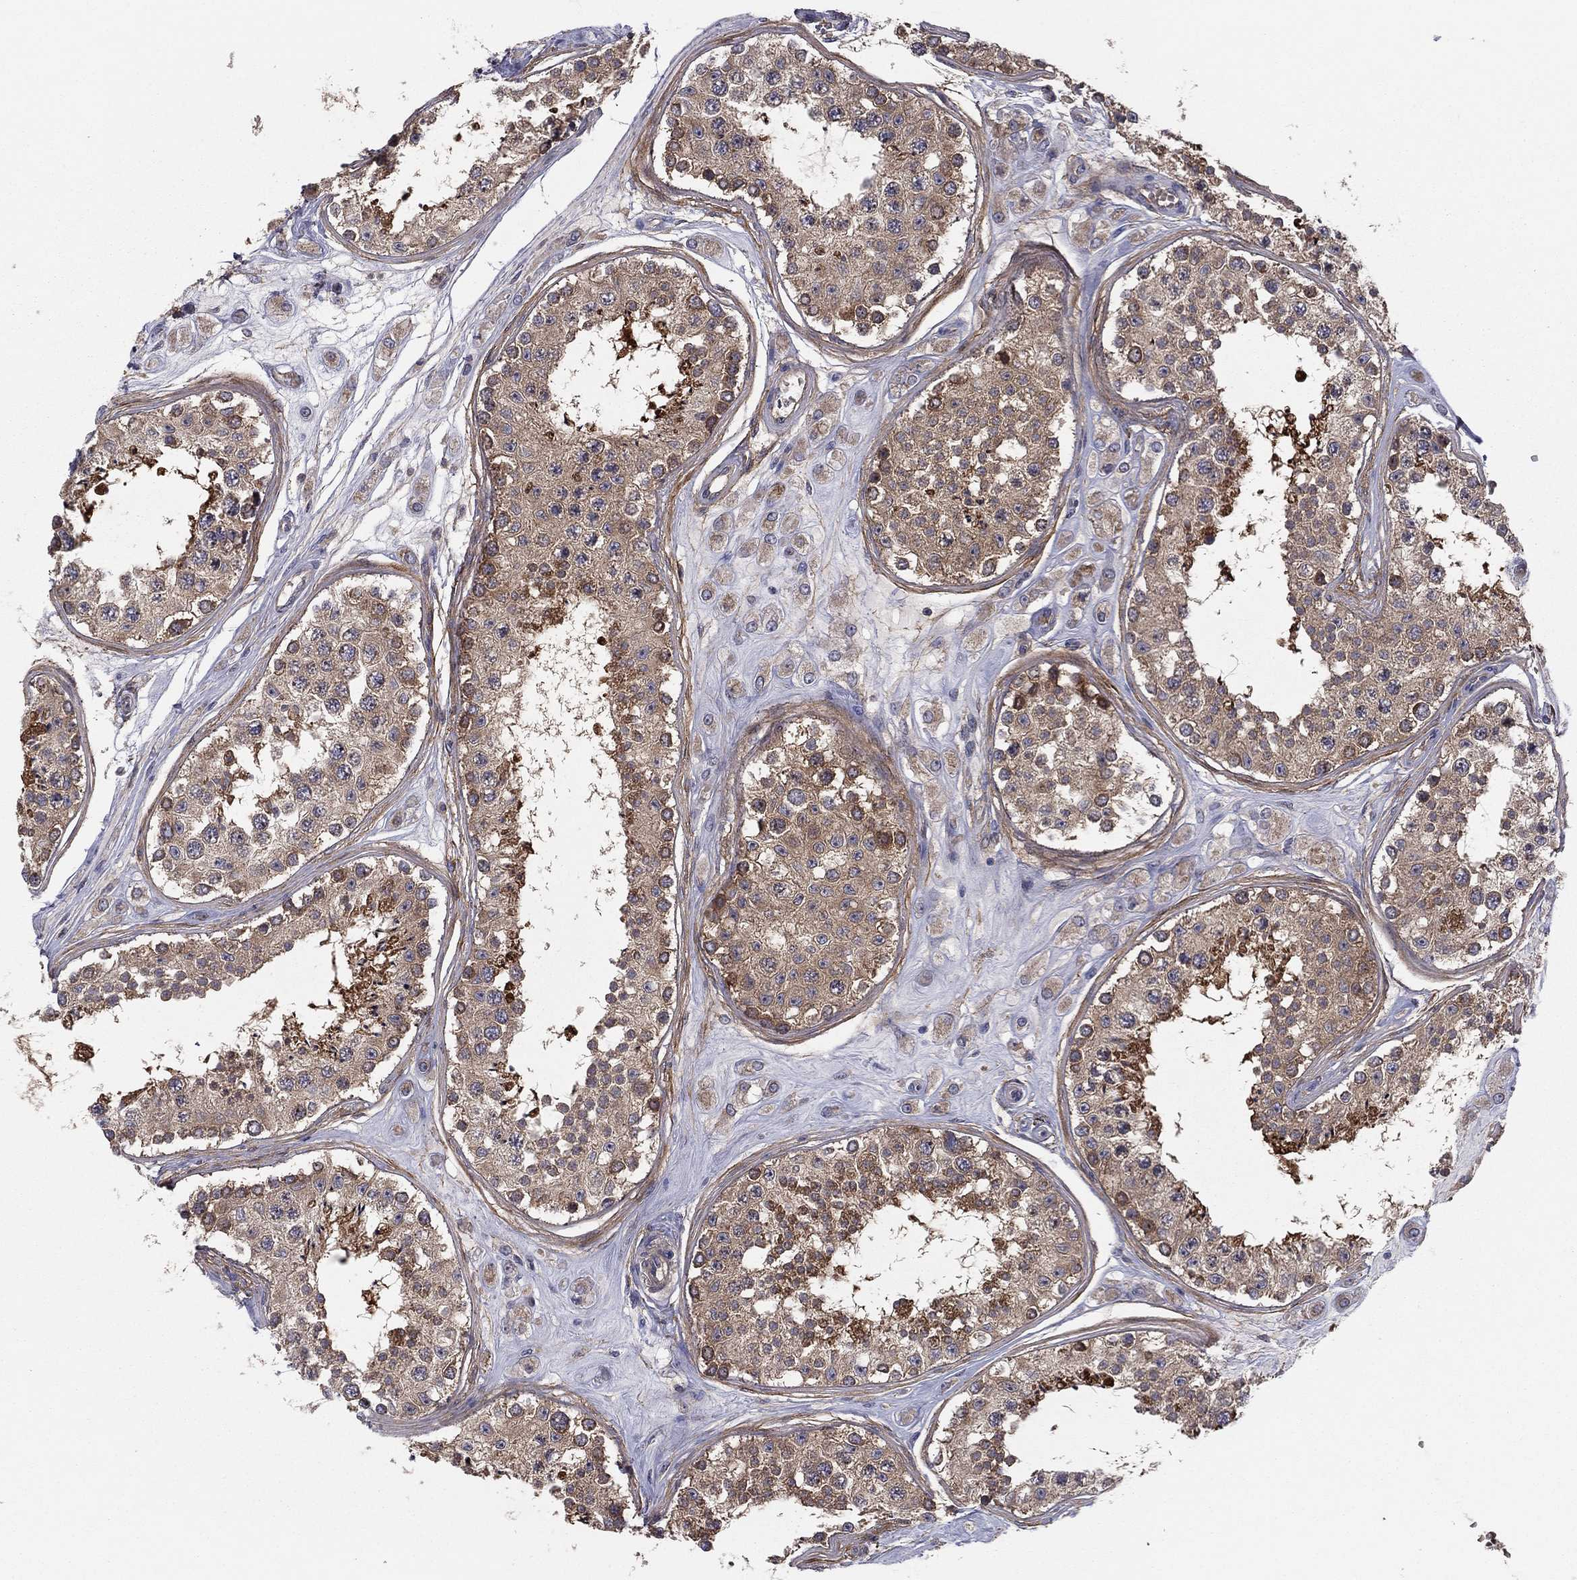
{"staining": {"intensity": "strong", "quantity": ">75%", "location": "cytoplasmic/membranous"}, "tissue": "testis", "cell_type": "Cells in seminiferous ducts", "image_type": "normal", "snomed": [{"axis": "morphology", "description": "Normal tissue, NOS"}, {"axis": "topography", "description": "Testis"}], "caption": "This histopathology image displays unremarkable testis stained with immunohistochemistry to label a protein in brown. The cytoplasmic/membranous of cells in seminiferous ducts show strong positivity for the protein. Nuclei are counter-stained blue.", "gene": "RNF123", "patient": {"sex": "male", "age": 25}}